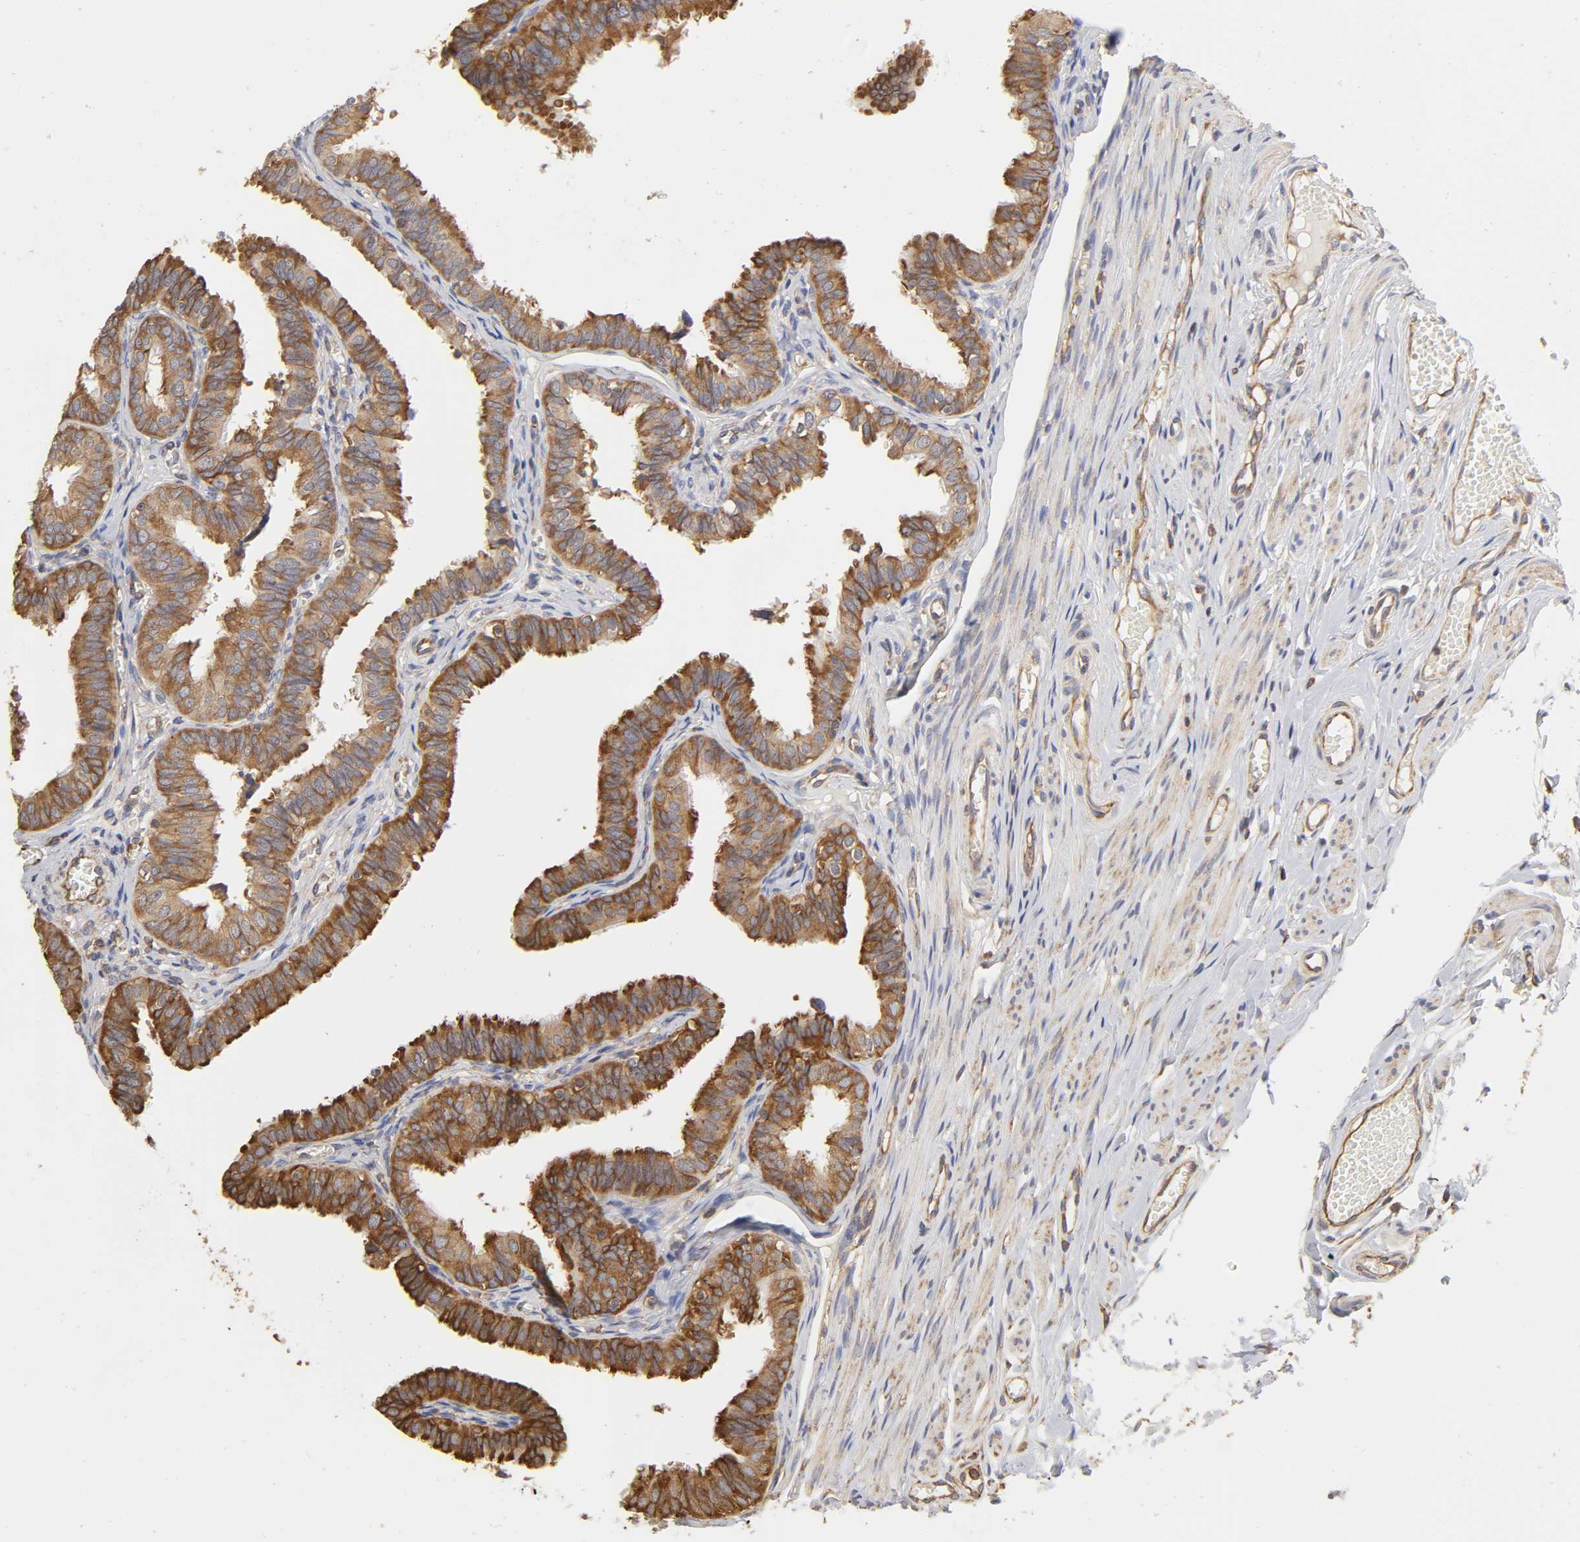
{"staining": {"intensity": "strong", "quantity": ">75%", "location": "cytoplasmic/membranous"}, "tissue": "fallopian tube", "cell_type": "Glandular cells", "image_type": "normal", "snomed": [{"axis": "morphology", "description": "Normal tissue, NOS"}, {"axis": "topography", "description": "Fallopian tube"}], "caption": "About >75% of glandular cells in normal fallopian tube display strong cytoplasmic/membranous protein expression as visualized by brown immunohistochemical staining.", "gene": "RPL14", "patient": {"sex": "female", "age": 46}}